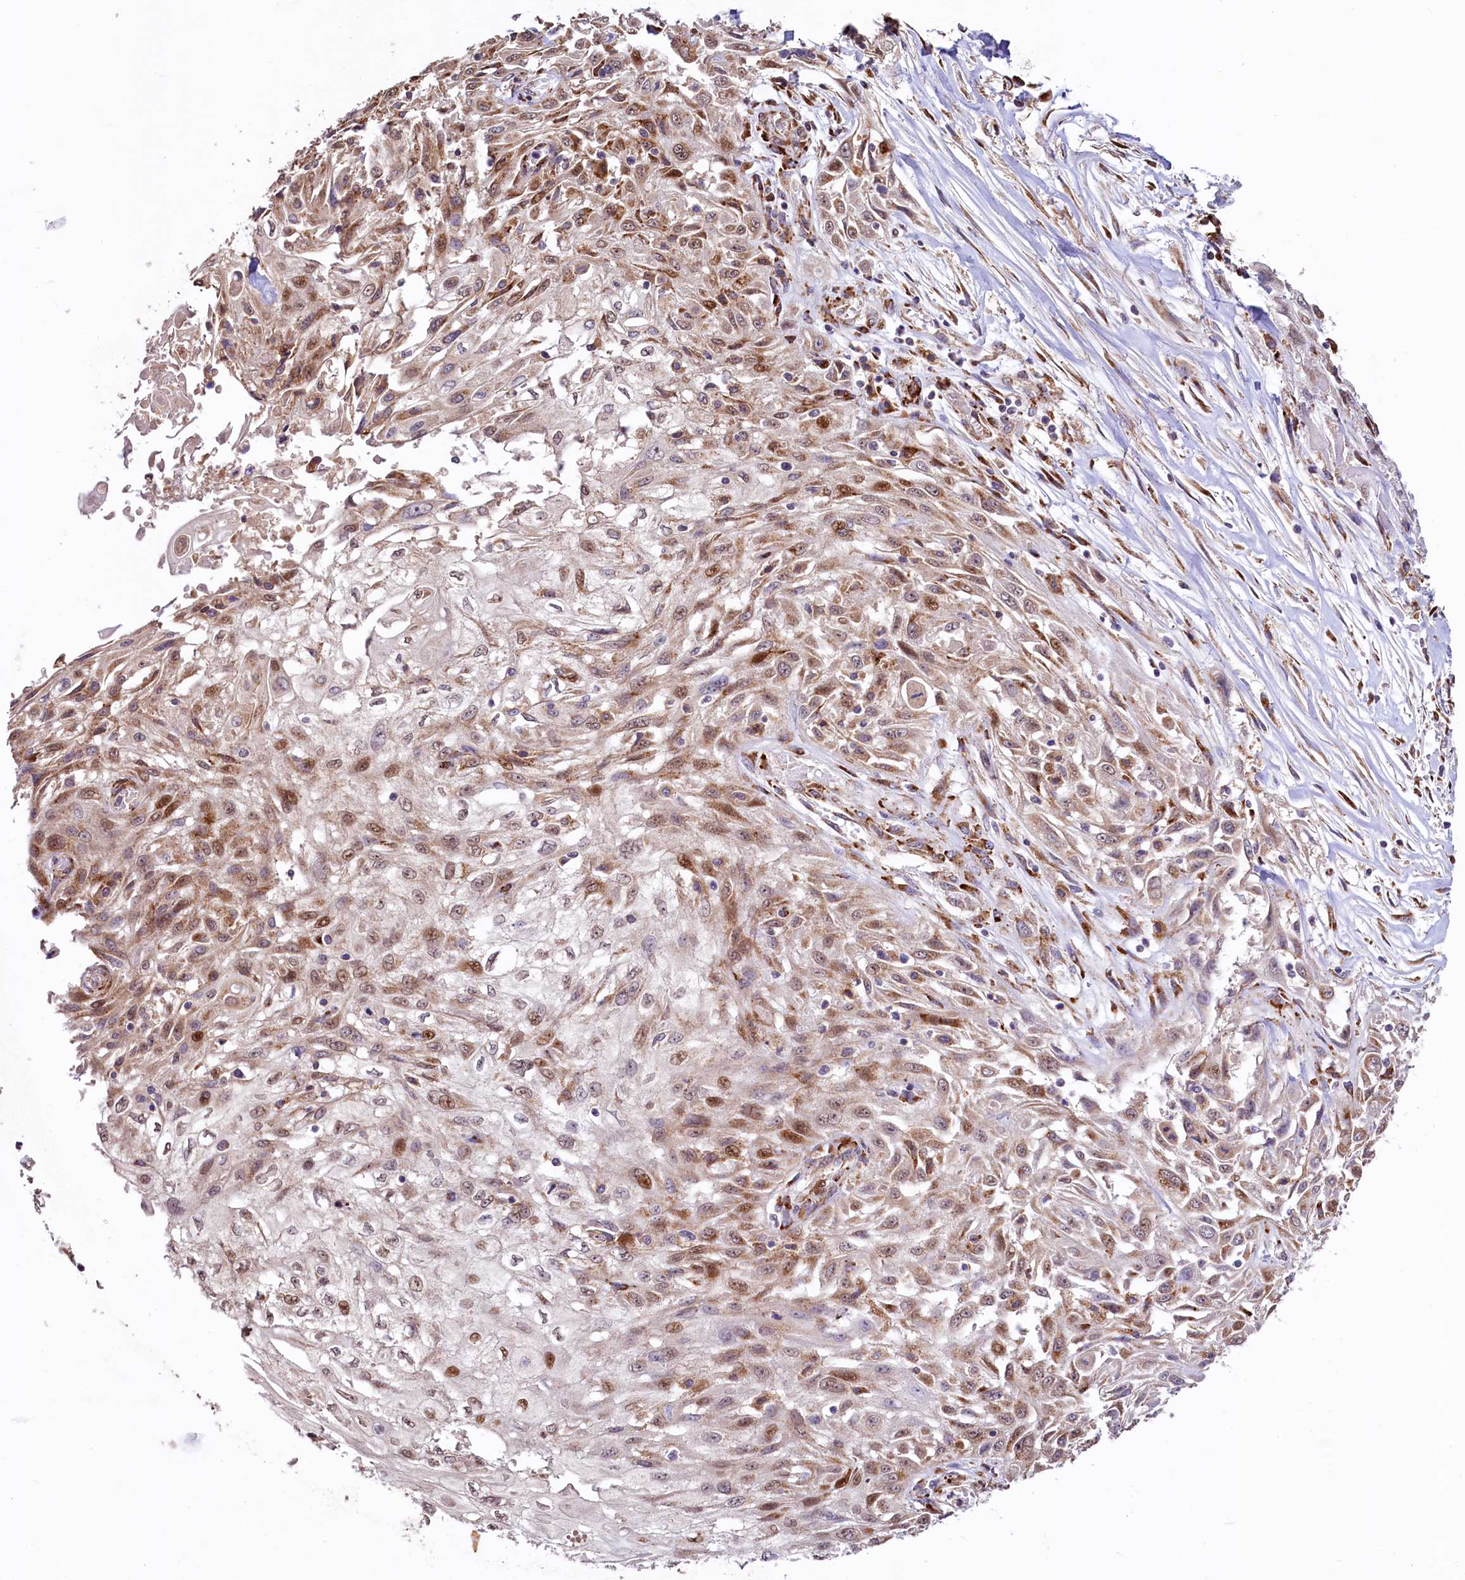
{"staining": {"intensity": "moderate", "quantity": "25%-75%", "location": "cytoplasmic/membranous,nuclear"}, "tissue": "skin cancer", "cell_type": "Tumor cells", "image_type": "cancer", "snomed": [{"axis": "morphology", "description": "Squamous cell carcinoma, NOS"}, {"axis": "morphology", "description": "Squamous cell carcinoma, metastatic, NOS"}, {"axis": "topography", "description": "Skin"}, {"axis": "topography", "description": "Lymph node"}], "caption": "Immunohistochemical staining of skin cancer (metastatic squamous cell carcinoma) exhibits moderate cytoplasmic/membranous and nuclear protein expression in approximately 25%-75% of tumor cells.", "gene": "C5orf15", "patient": {"sex": "male", "age": 75}}